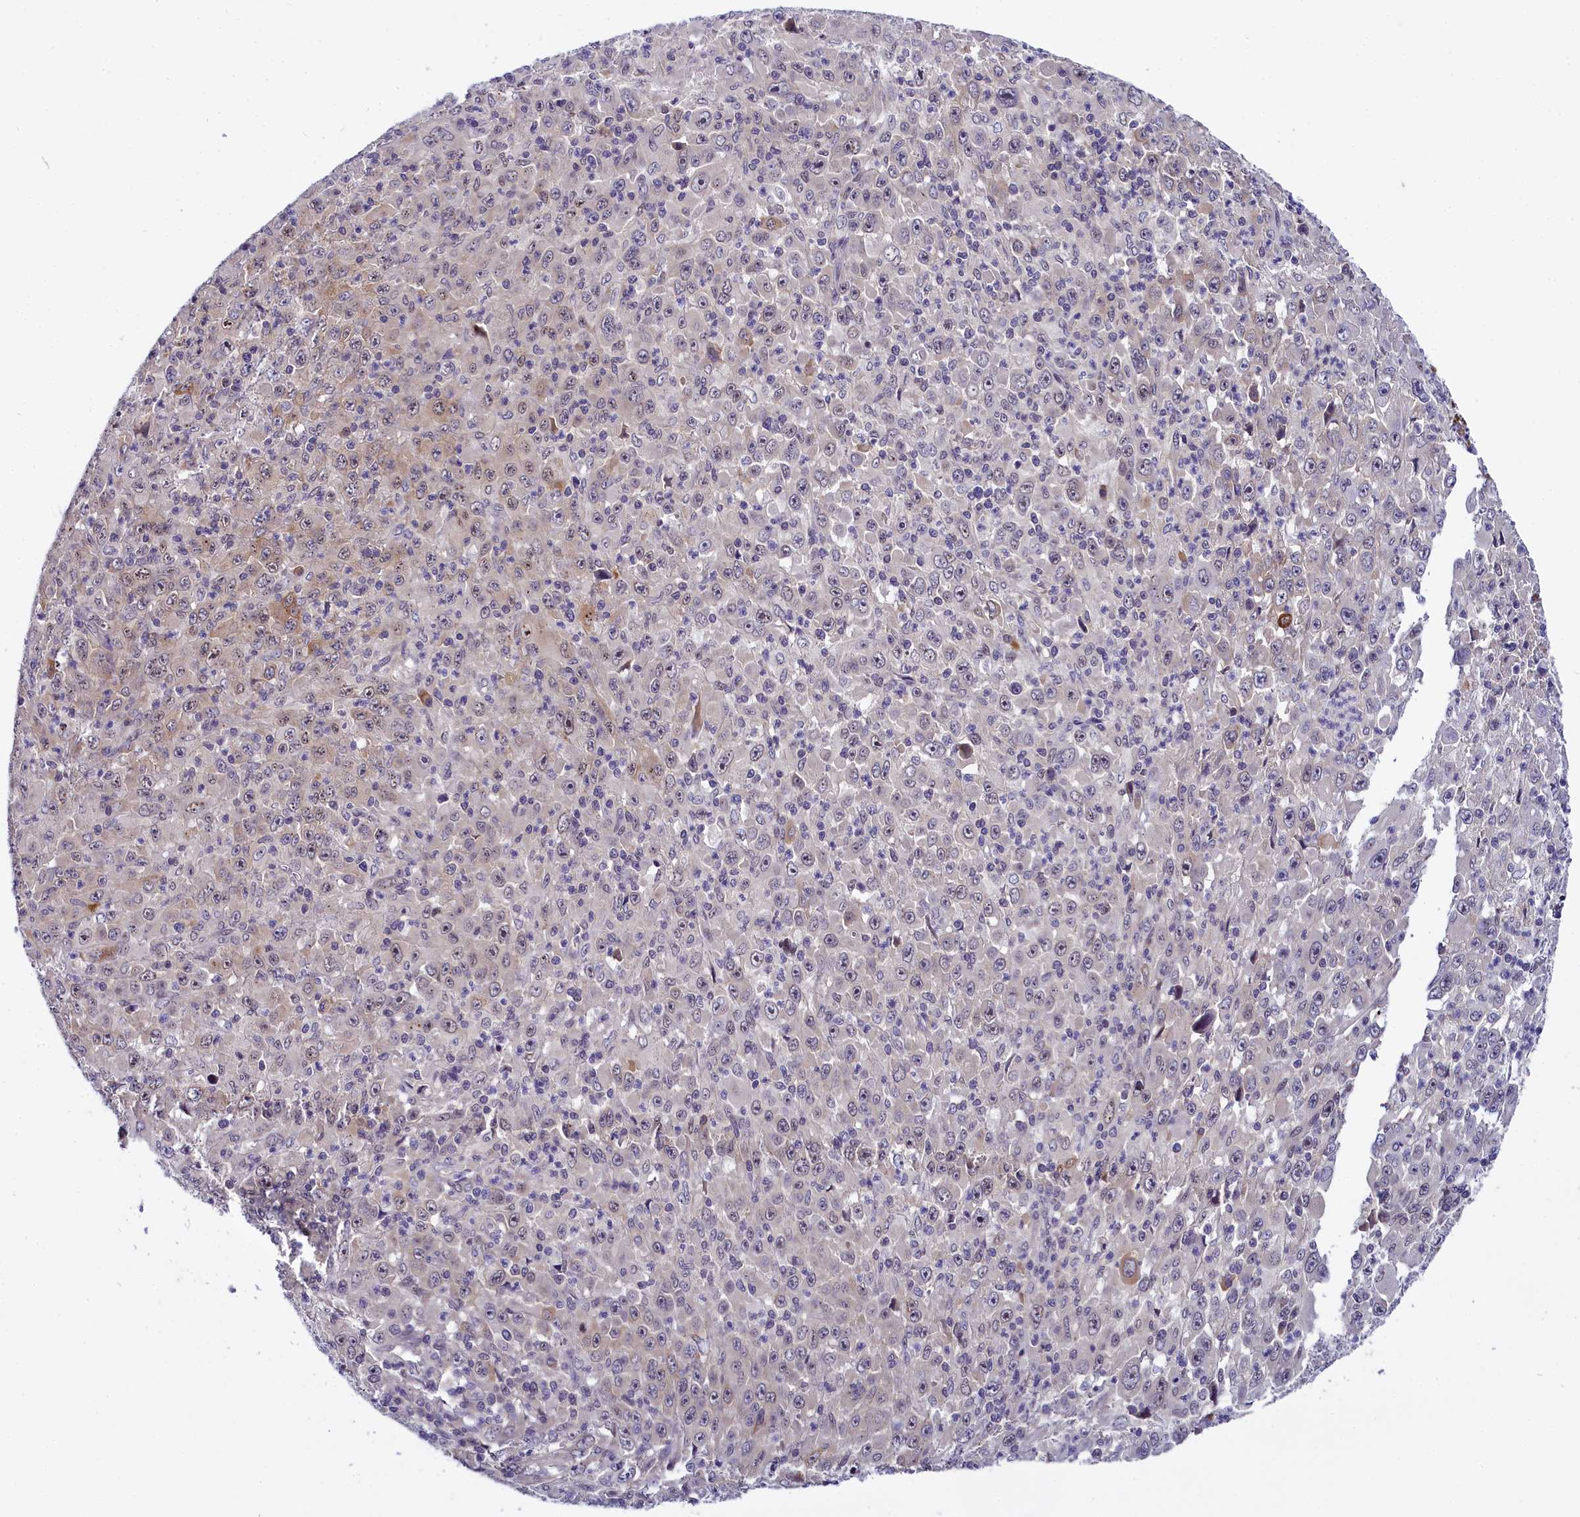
{"staining": {"intensity": "weak", "quantity": "<25%", "location": "nuclear"}, "tissue": "melanoma", "cell_type": "Tumor cells", "image_type": "cancer", "snomed": [{"axis": "morphology", "description": "Malignant melanoma, Metastatic site"}, {"axis": "topography", "description": "Skin"}], "caption": "Tumor cells are negative for brown protein staining in melanoma.", "gene": "ENKD1", "patient": {"sex": "female", "age": 56}}